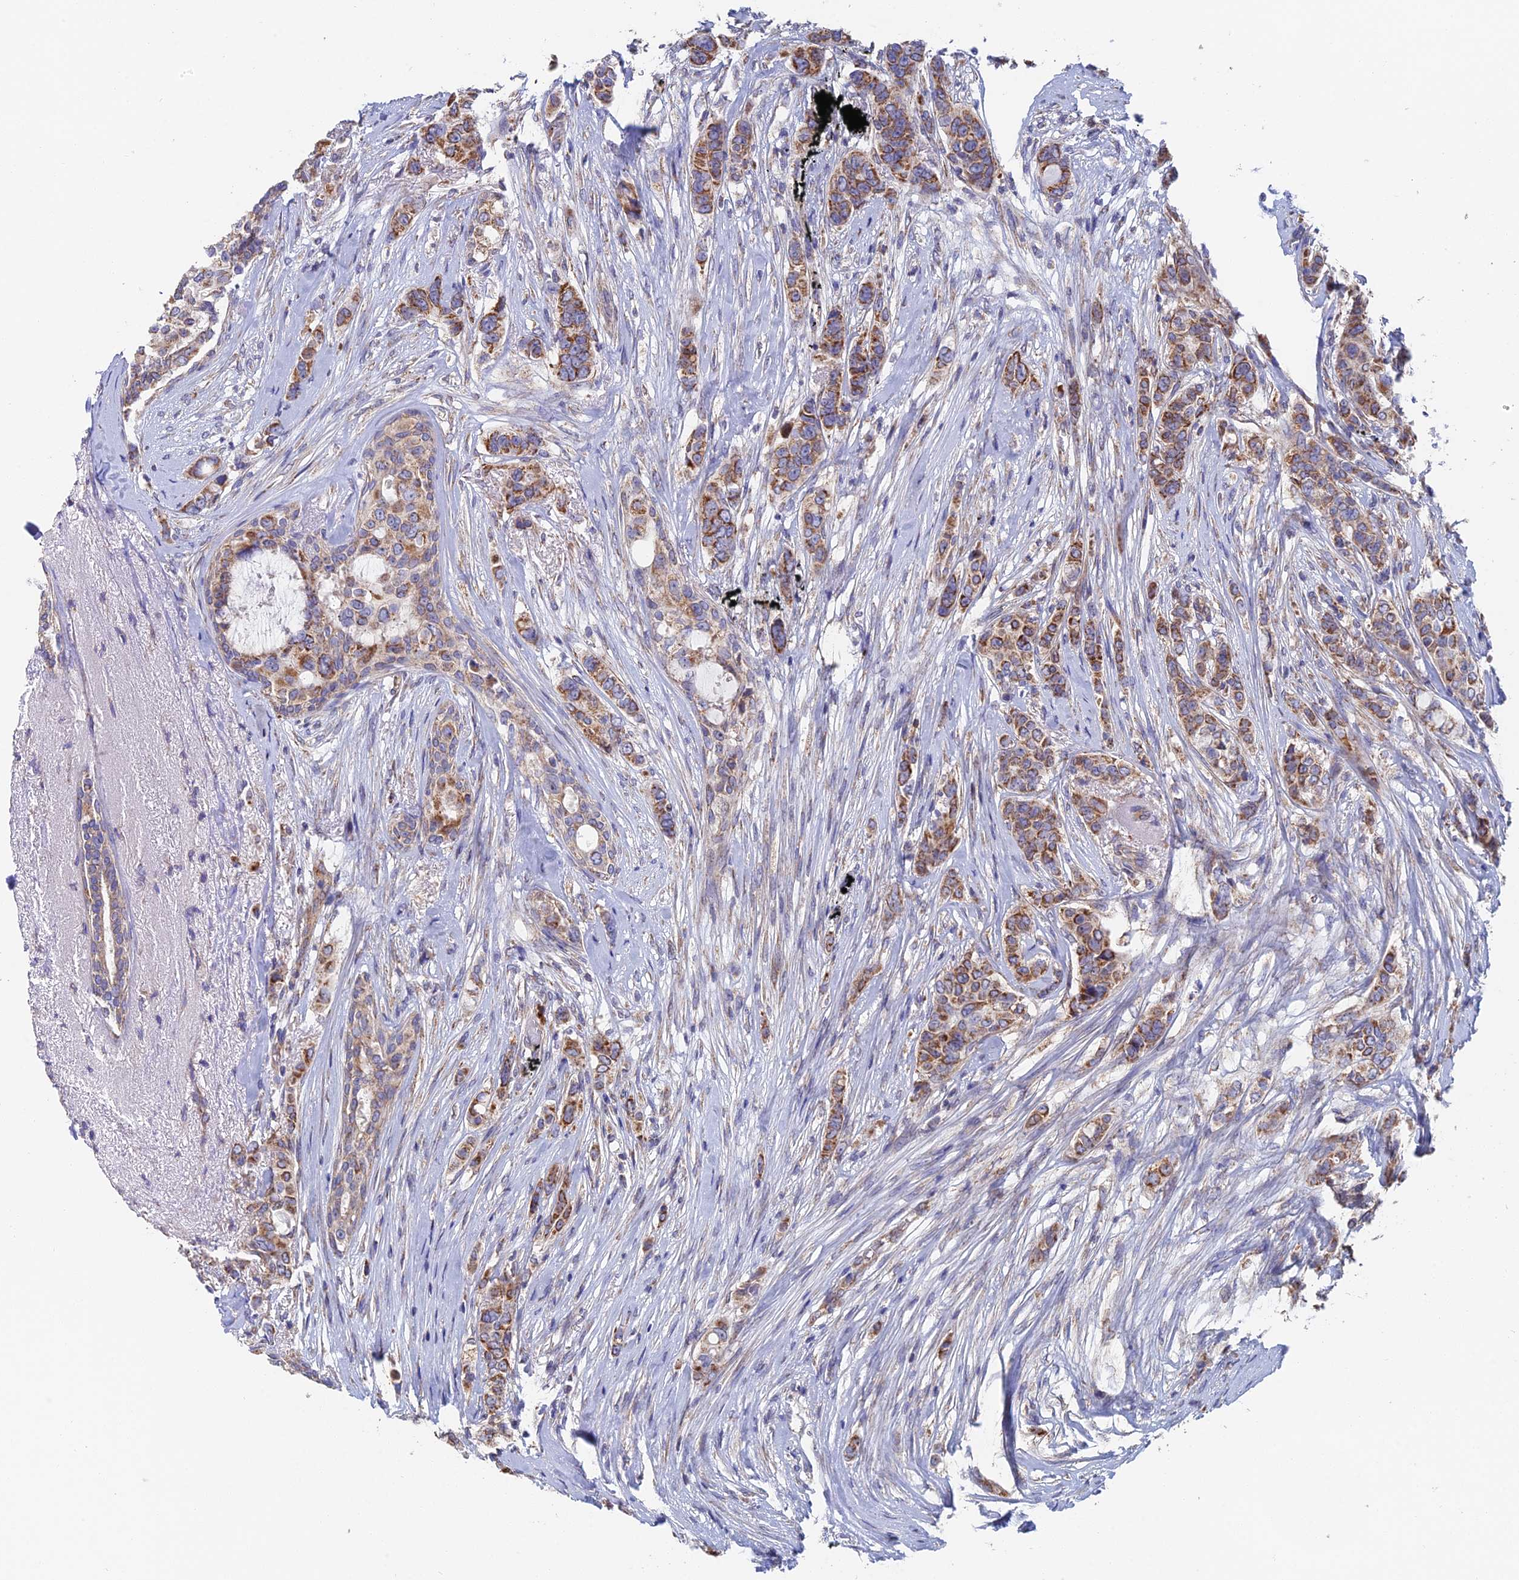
{"staining": {"intensity": "strong", "quantity": "25%-75%", "location": "cytoplasmic/membranous"}, "tissue": "breast cancer", "cell_type": "Tumor cells", "image_type": "cancer", "snomed": [{"axis": "morphology", "description": "Lobular carcinoma"}, {"axis": "topography", "description": "Breast"}], "caption": "DAB (3,3'-diaminobenzidine) immunohistochemical staining of human lobular carcinoma (breast) demonstrates strong cytoplasmic/membranous protein positivity in about 25%-75% of tumor cells. The staining was performed using DAB (3,3'-diaminobenzidine), with brown indicating positive protein expression. Nuclei are stained blue with hematoxylin.", "gene": "ECSIT", "patient": {"sex": "female", "age": 51}}